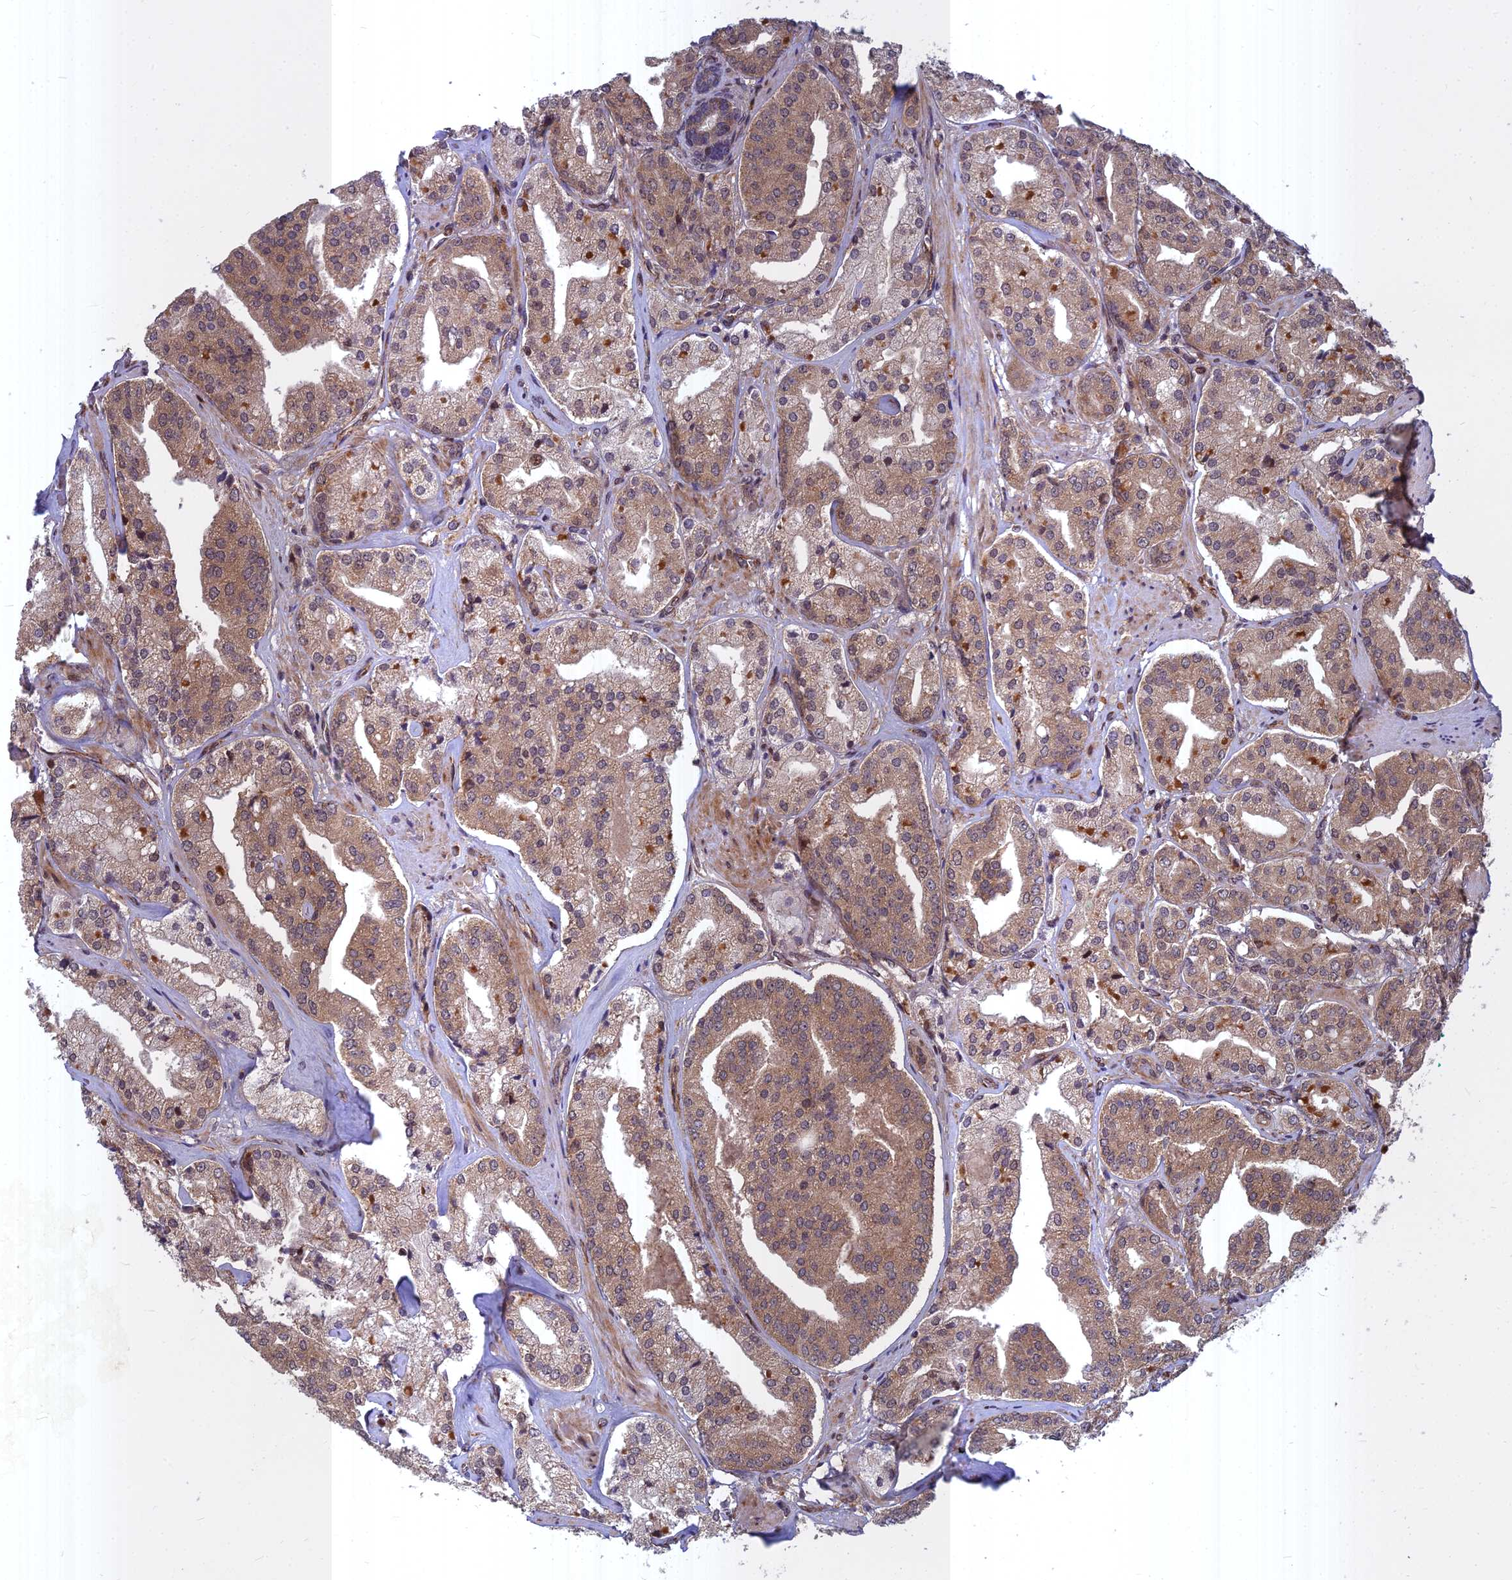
{"staining": {"intensity": "moderate", "quantity": ">75%", "location": "cytoplasmic/membranous"}, "tissue": "prostate cancer", "cell_type": "Tumor cells", "image_type": "cancer", "snomed": [{"axis": "morphology", "description": "Adenocarcinoma, High grade"}, {"axis": "topography", "description": "Prostate"}], "caption": "The photomicrograph exhibits staining of high-grade adenocarcinoma (prostate), revealing moderate cytoplasmic/membranous protein expression (brown color) within tumor cells. (DAB IHC with brightfield microscopy, high magnification).", "gene": "COMMD2", "patient": {"sex": "male", "age": 63}}